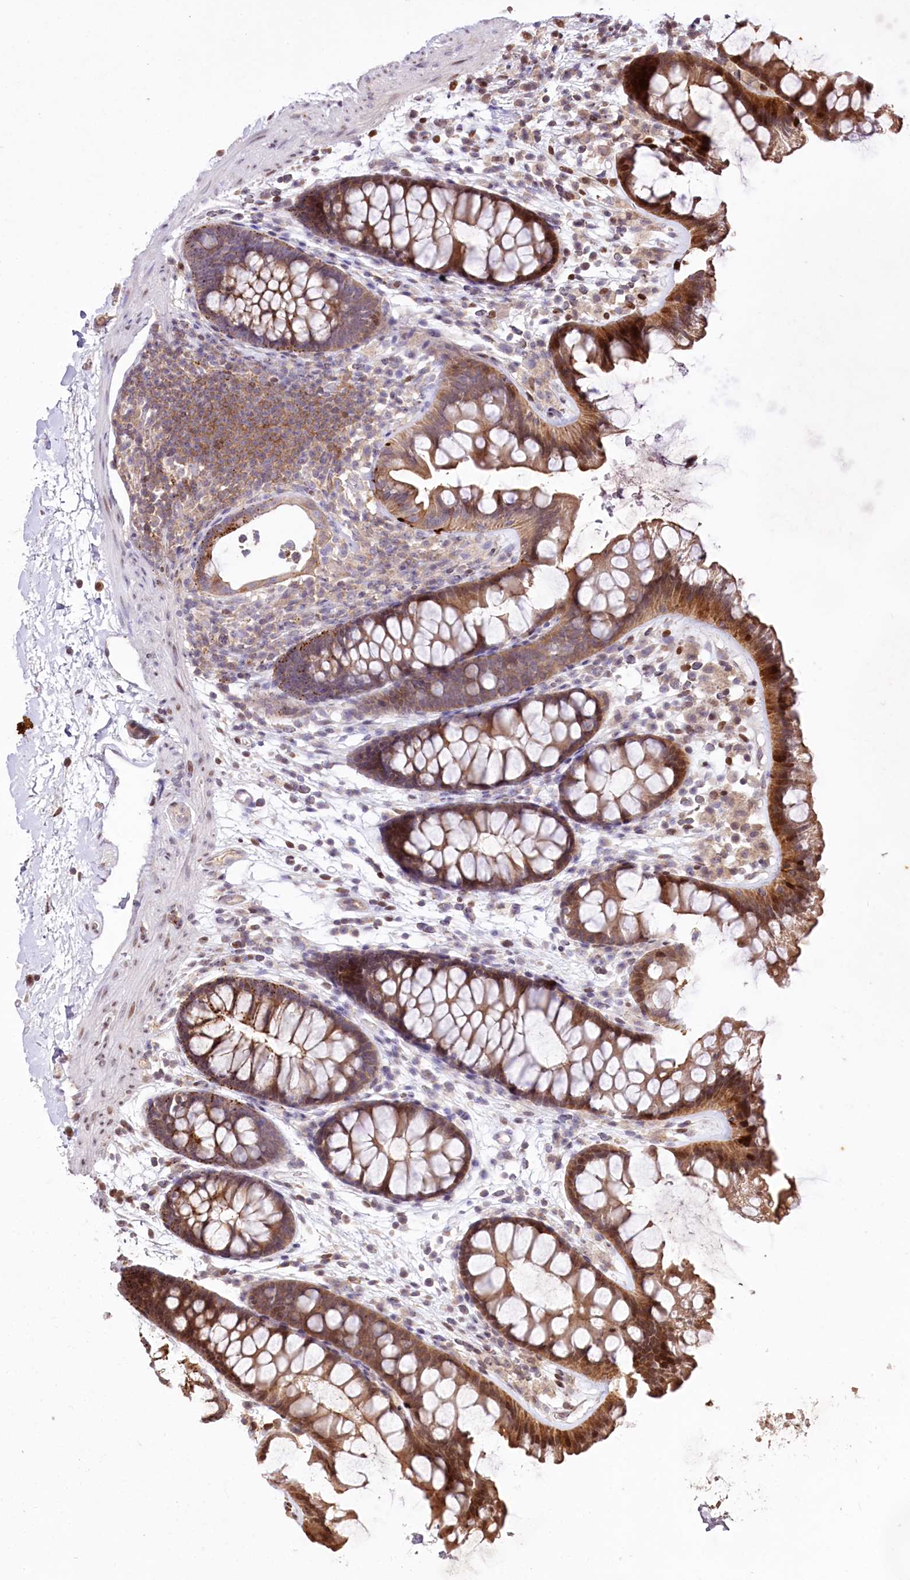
{"staining": {"intensity": "weak", "quantity": ">75%", "location": "cytoplasmic/membranous,nuclear"}, "tissue": "colon", "cell_type": "Endothelial cells", "image_type": "normal", "snomed": [{"axis": "morphology", "description": "Normal tissue, NOS"}, {"axis": "topography", "description": "Colon"}], "caption": "Immunohistochemical staining of normal colon reveals weak cytoplasmic/membranous,nuclear protein positivity in about >75% of endothelial cells. (DAB (3,3'-diaminobenzidine) IHC with brightfield microscopy, high magnification).", "gene": "ZFYVE27", "patient": {"sex": "female", "age": 62}}